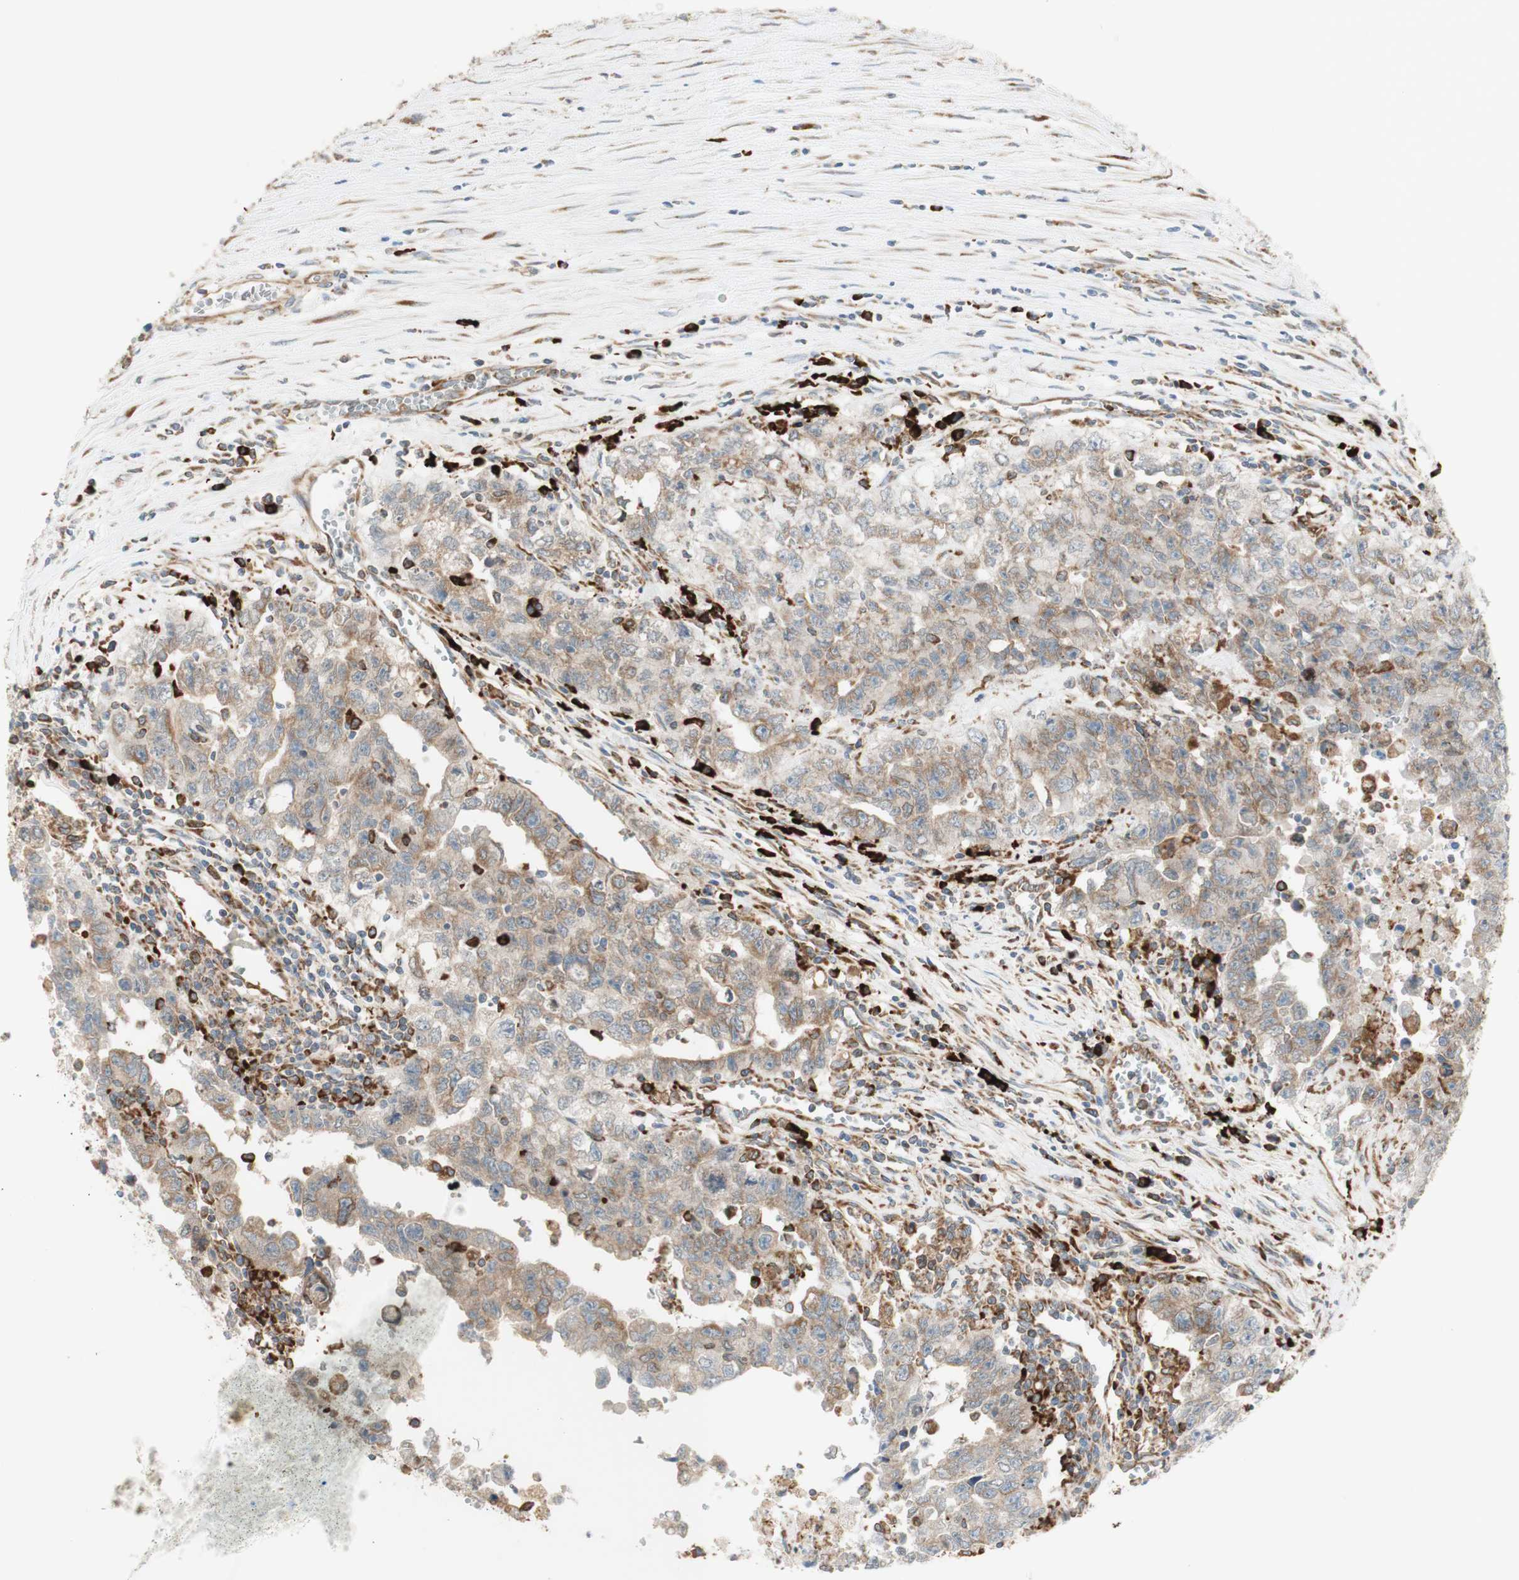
{"staining": {"intensity": "moderate", "quantity": ">75%", "location": "cytoplasmic/membranous"}, "tissue": "testis cancer", "cell_type": "Tumor cells", "image_type": "cancer", "snomed": [{"axis": "morphology", "description": "Carcinoma, Embryonal, NOS"}, {"axis": "topography", "description": "Testis"}], "caption": "High-power microscopy captured an immunohistochemistry photomicrograph of testis embryonal carcinoma, revealing moderate cytoplasmic/membranous positivity in approximately >75% of tumor cells.", "gene": "MANF", "patient": {"sex": "male", "age": 28}}